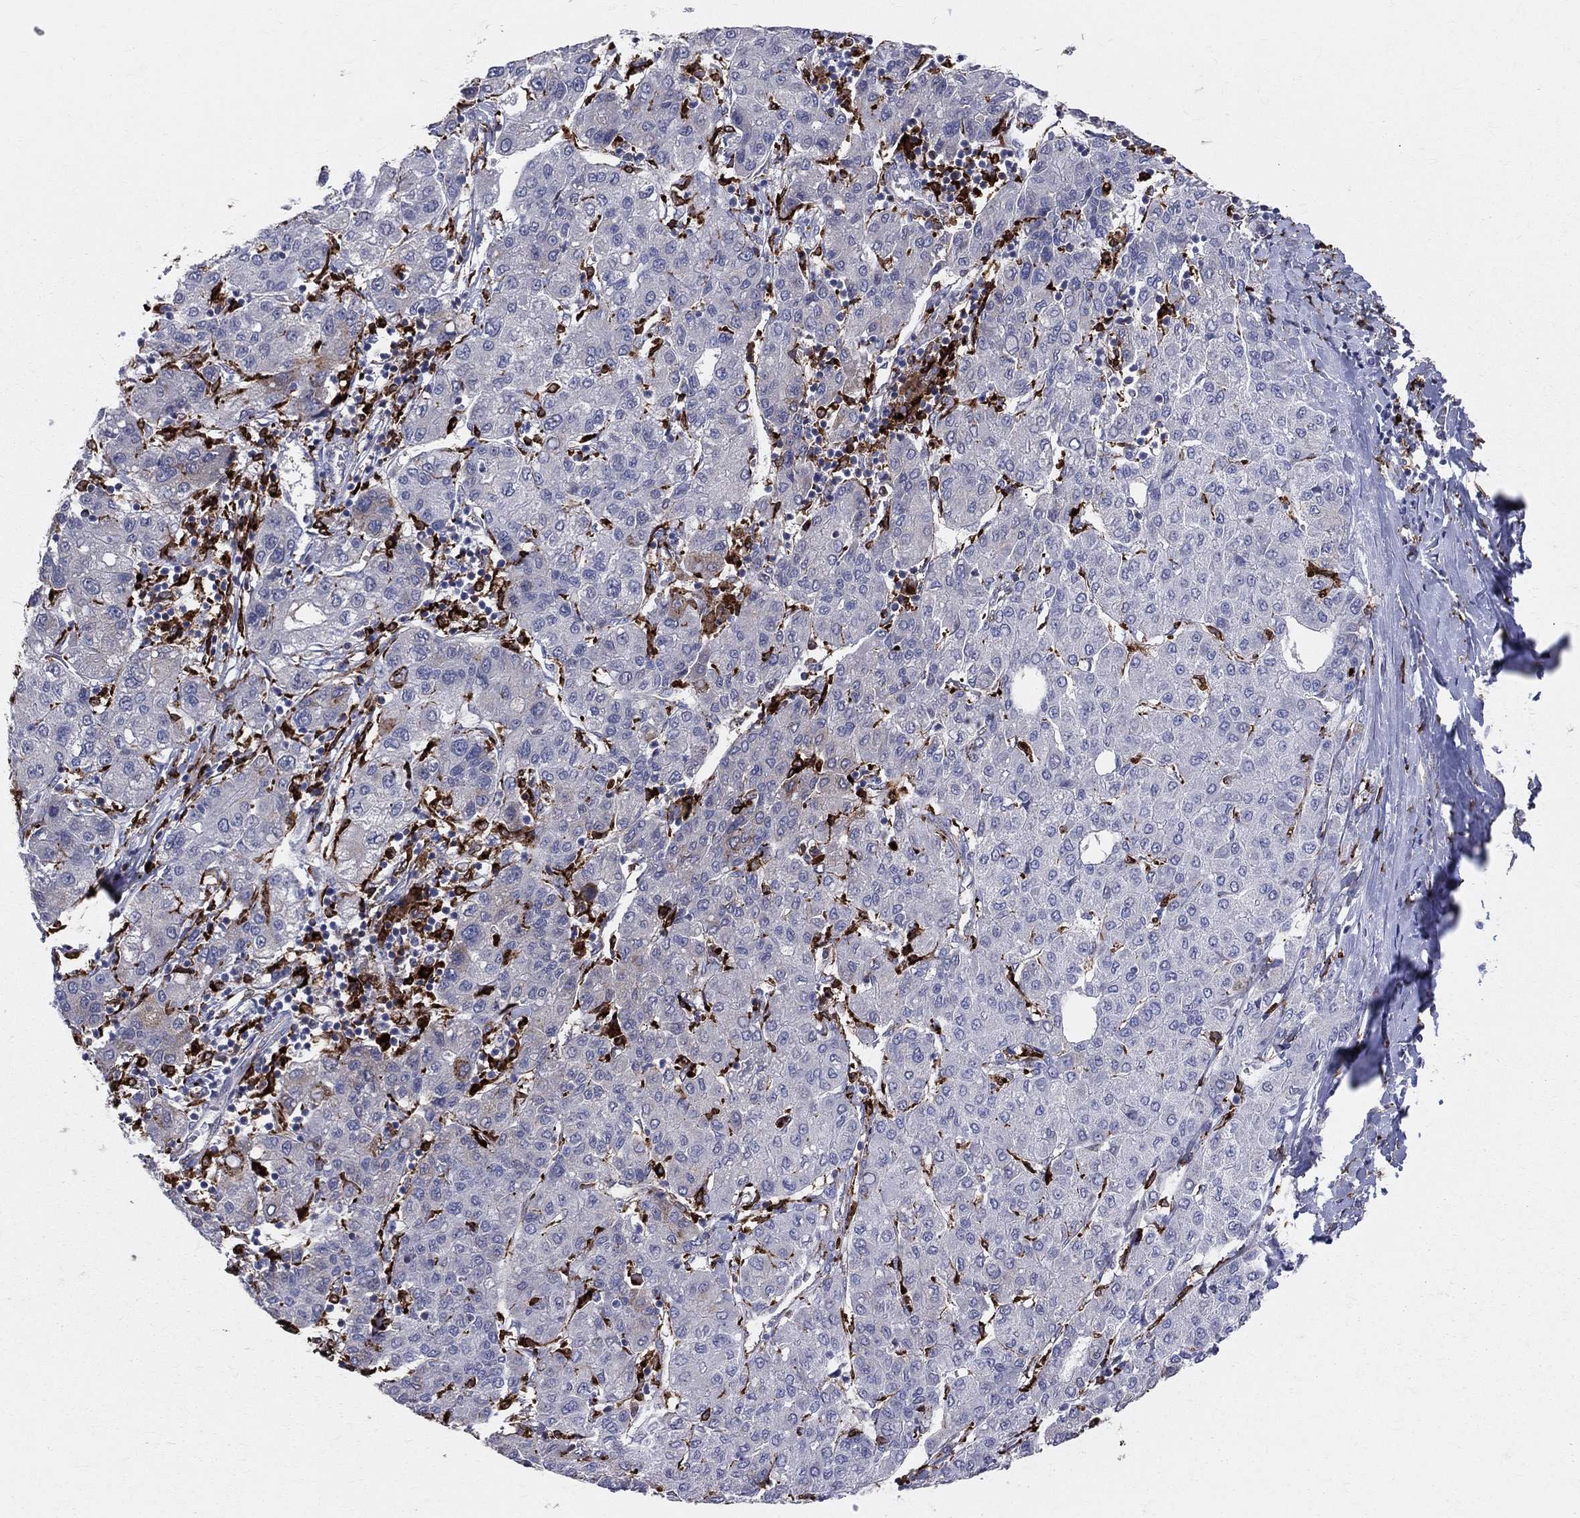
{"staining": {"intensity": "negative", "quantity": "none", "location": "none"}, "tissue": "liver cancer", "cell_type": "Tumor cells", "image_type": "cancer", "snomed": [{"axis": "morphology", "description": "Carcinoma, Hepatocellular, NOS"}, {"axis": "topography", "description": "Liver"}], "caption": "Immunohistochemistry (IHC) of human liver hepatocellular carcinoma reveals no staining in tumor cells.", "gene": "CD74", "patient": {"sex": "male", "age": 65}}